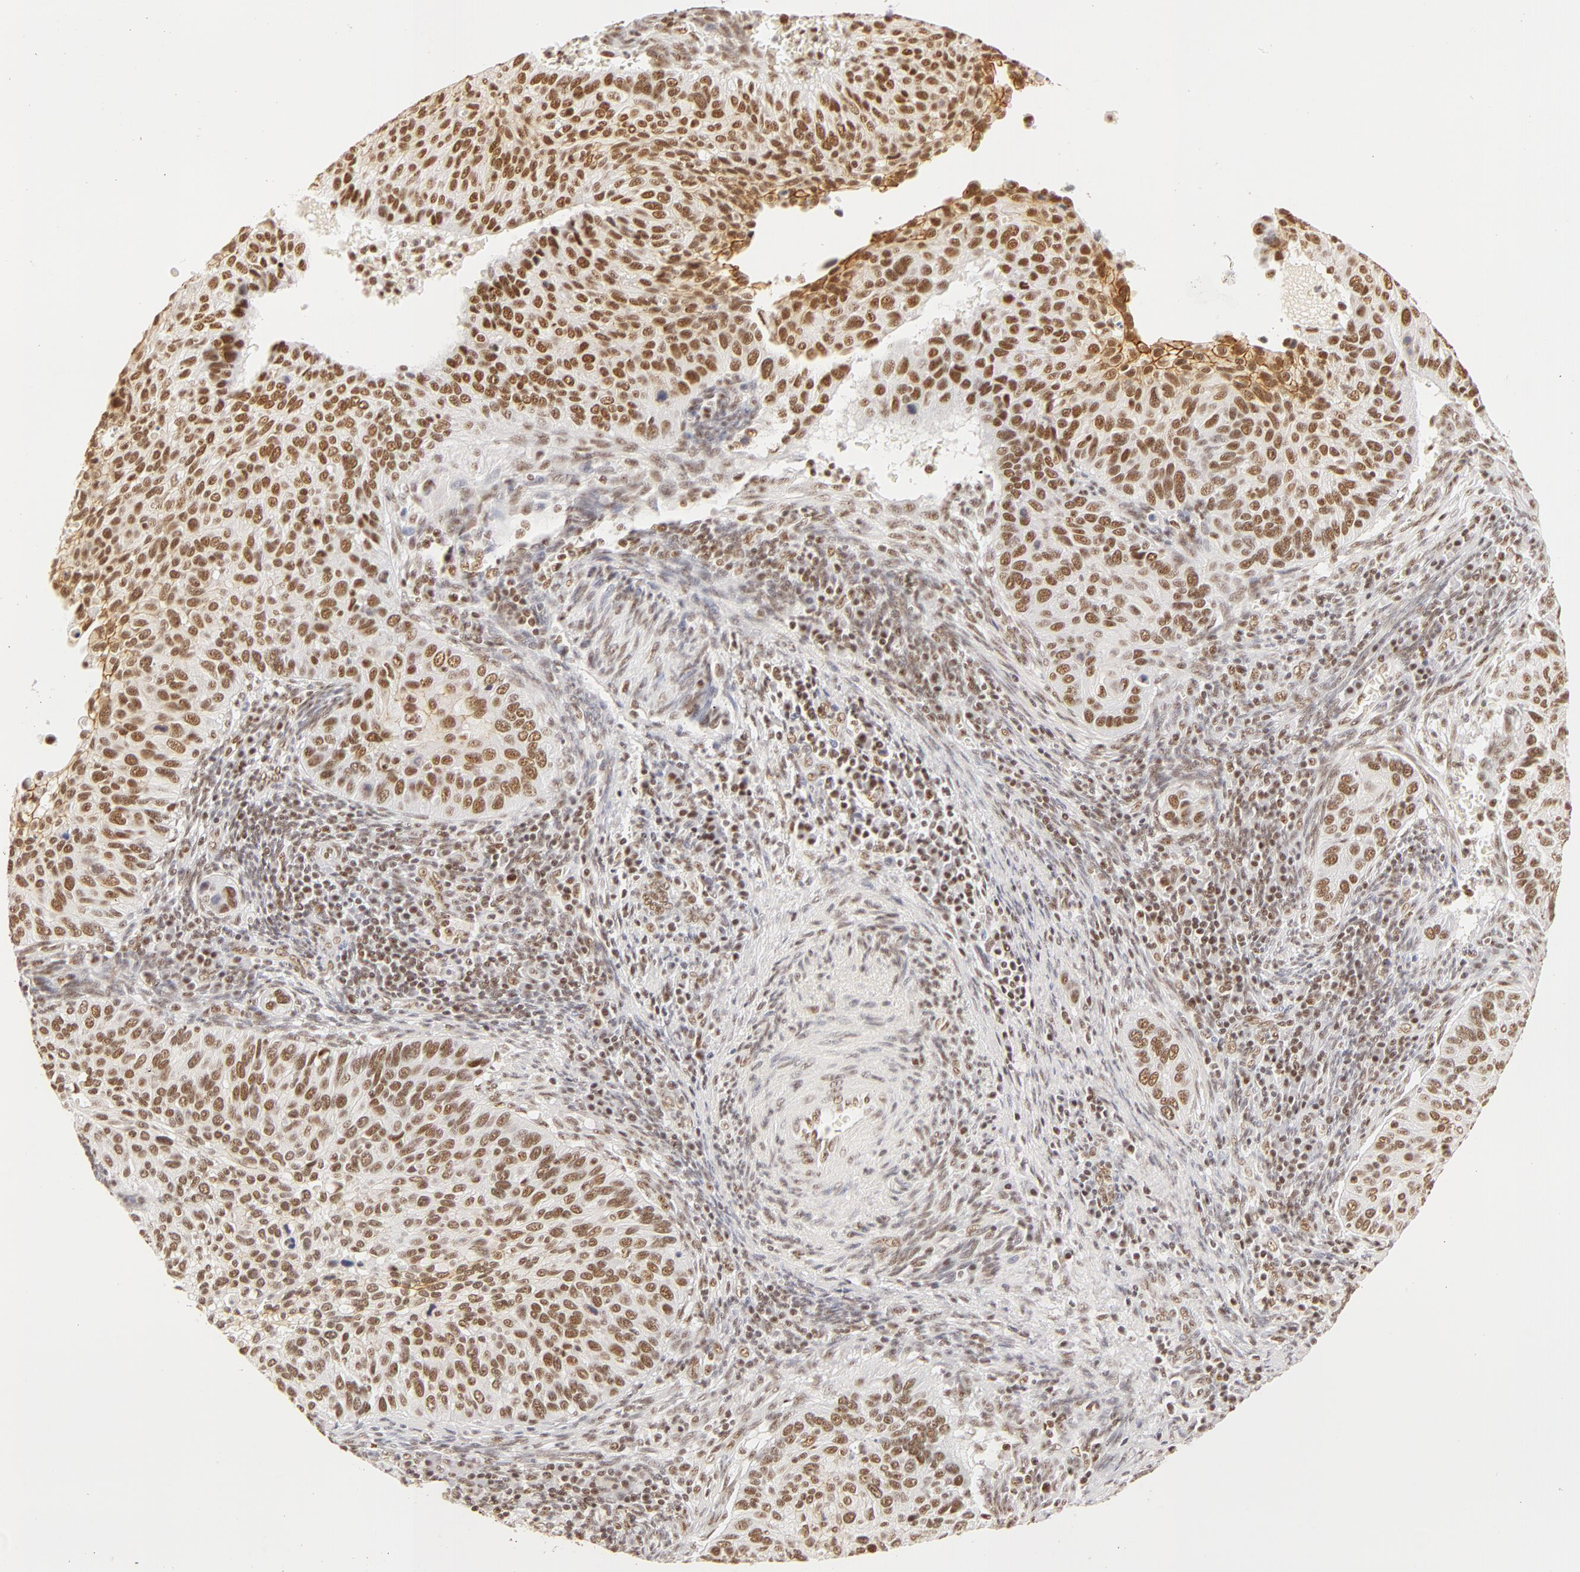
{"staining": {"intensity": "moderate", "quantity": ">75%", "location": "nuclear"}, "tissue": "cervical cancer", "cell_type": "Tumor cells", "image_type": "cancer", "snomed": [{"axis": "morphology", "description": "Adenocarcinoma, NOS"}, {"axis": "topography", "description": "Cervix"}], "caption": "A brown stain labels moderate nuclear expression of a protein in cervical cancer tumor cells. (brown staining indicates protein expression, while blue staining denotes nuclei).", "gene": "RBM39", "patient": {"sex": "female", "age": 29}}